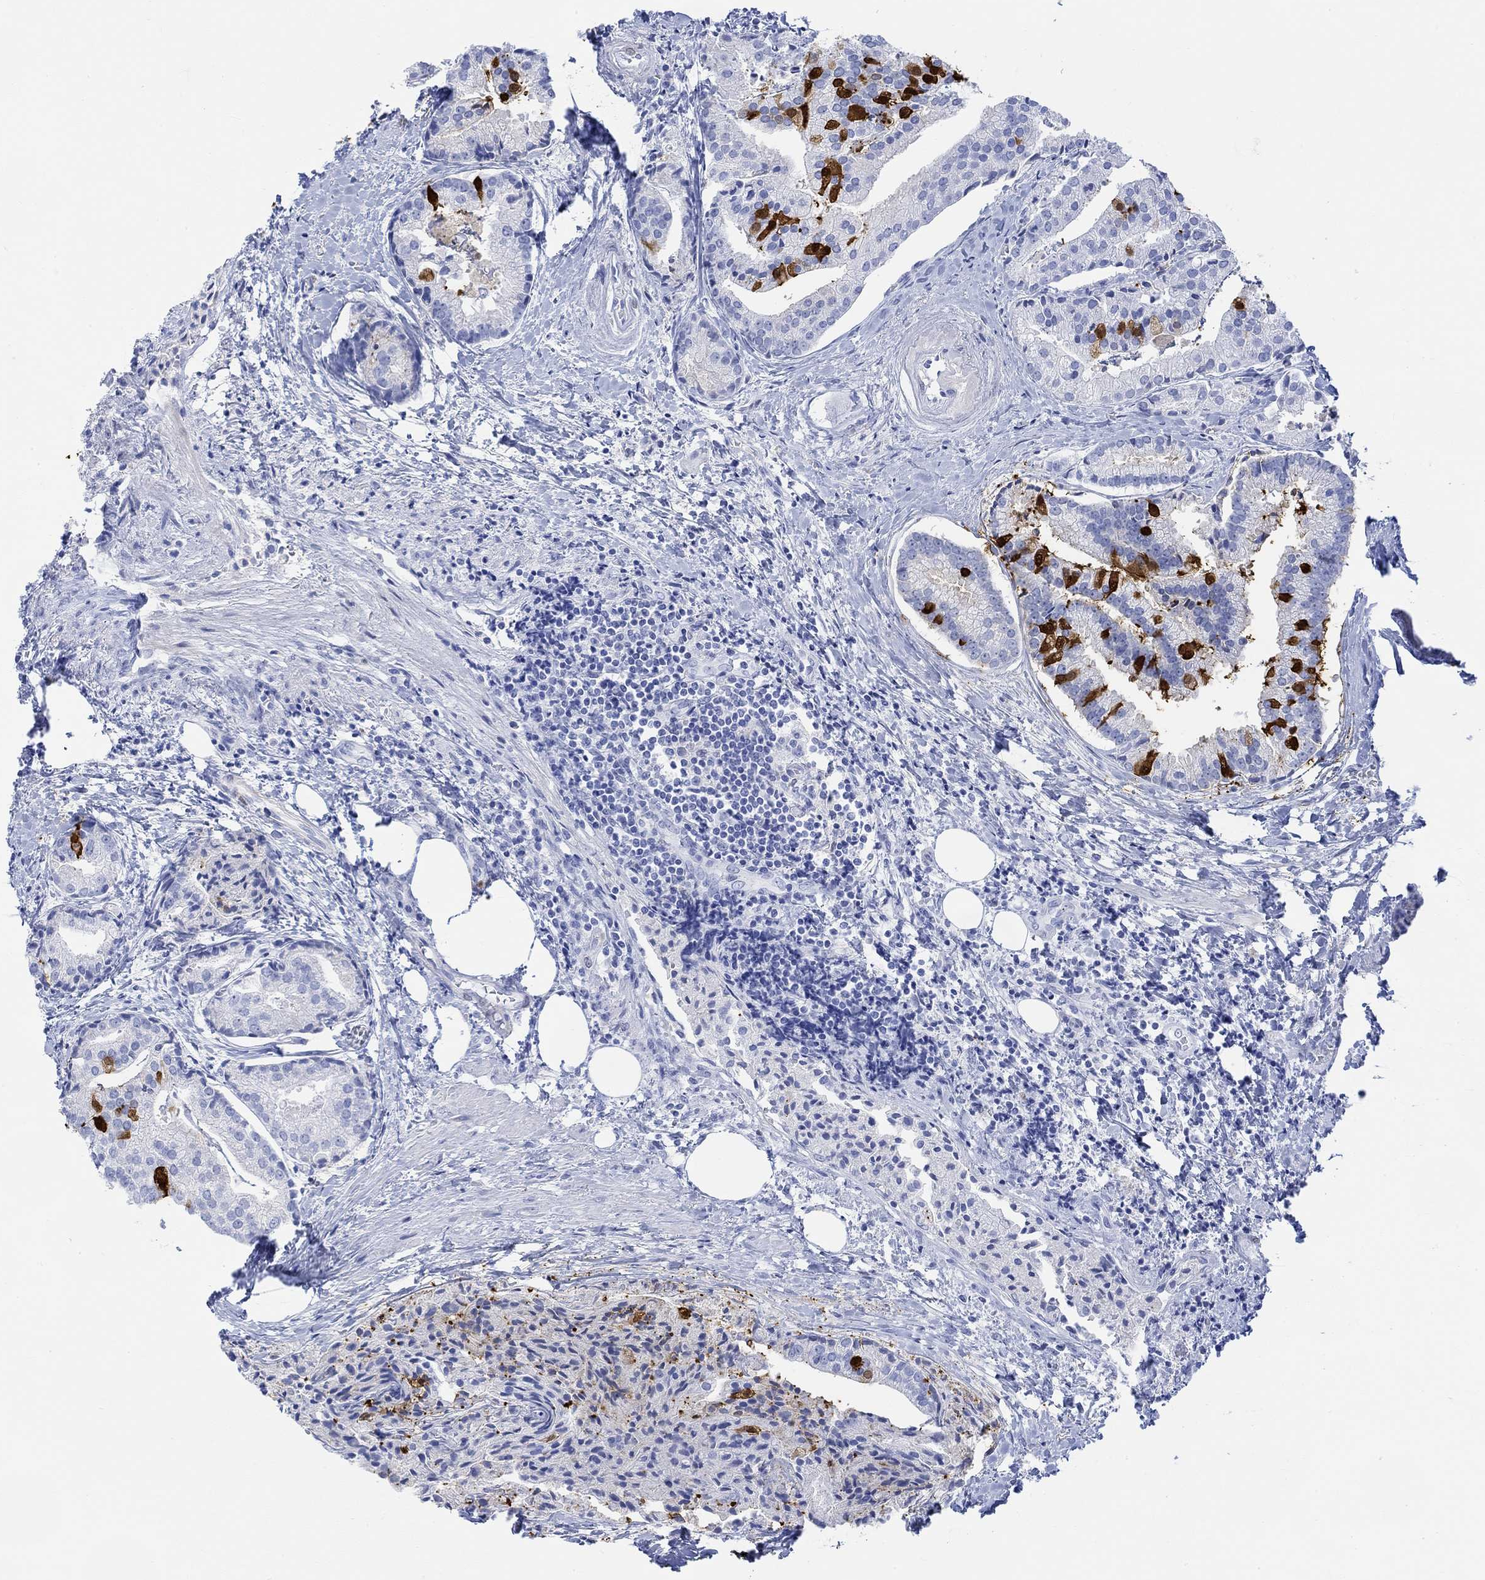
{"staining": {"intensity": "strong", "quantity": "<25%", "location": "cytoplasmic/membranous,nuclear"}, "tissue": "prostate cancer", "cell_type": "Tumor cells", "image_type": "cancer", "snomed": [{"axis": "morphology", "description": "Adenocarcinoma, NOS"}, {"axis": "topography", "description": "Prostate and seminal vesicle, NOS"}, {"axis": "topography", "description": "Prostate"}], "caption": "This is an image of immunohistochemistry staining of adenocarcinoma (prostate), which shows strong positivity in the cytoplasmic/membranous and nuclear of tumor cells.", "gene": "TPPP3", "patient": {"sex": "male", "age": 44}}